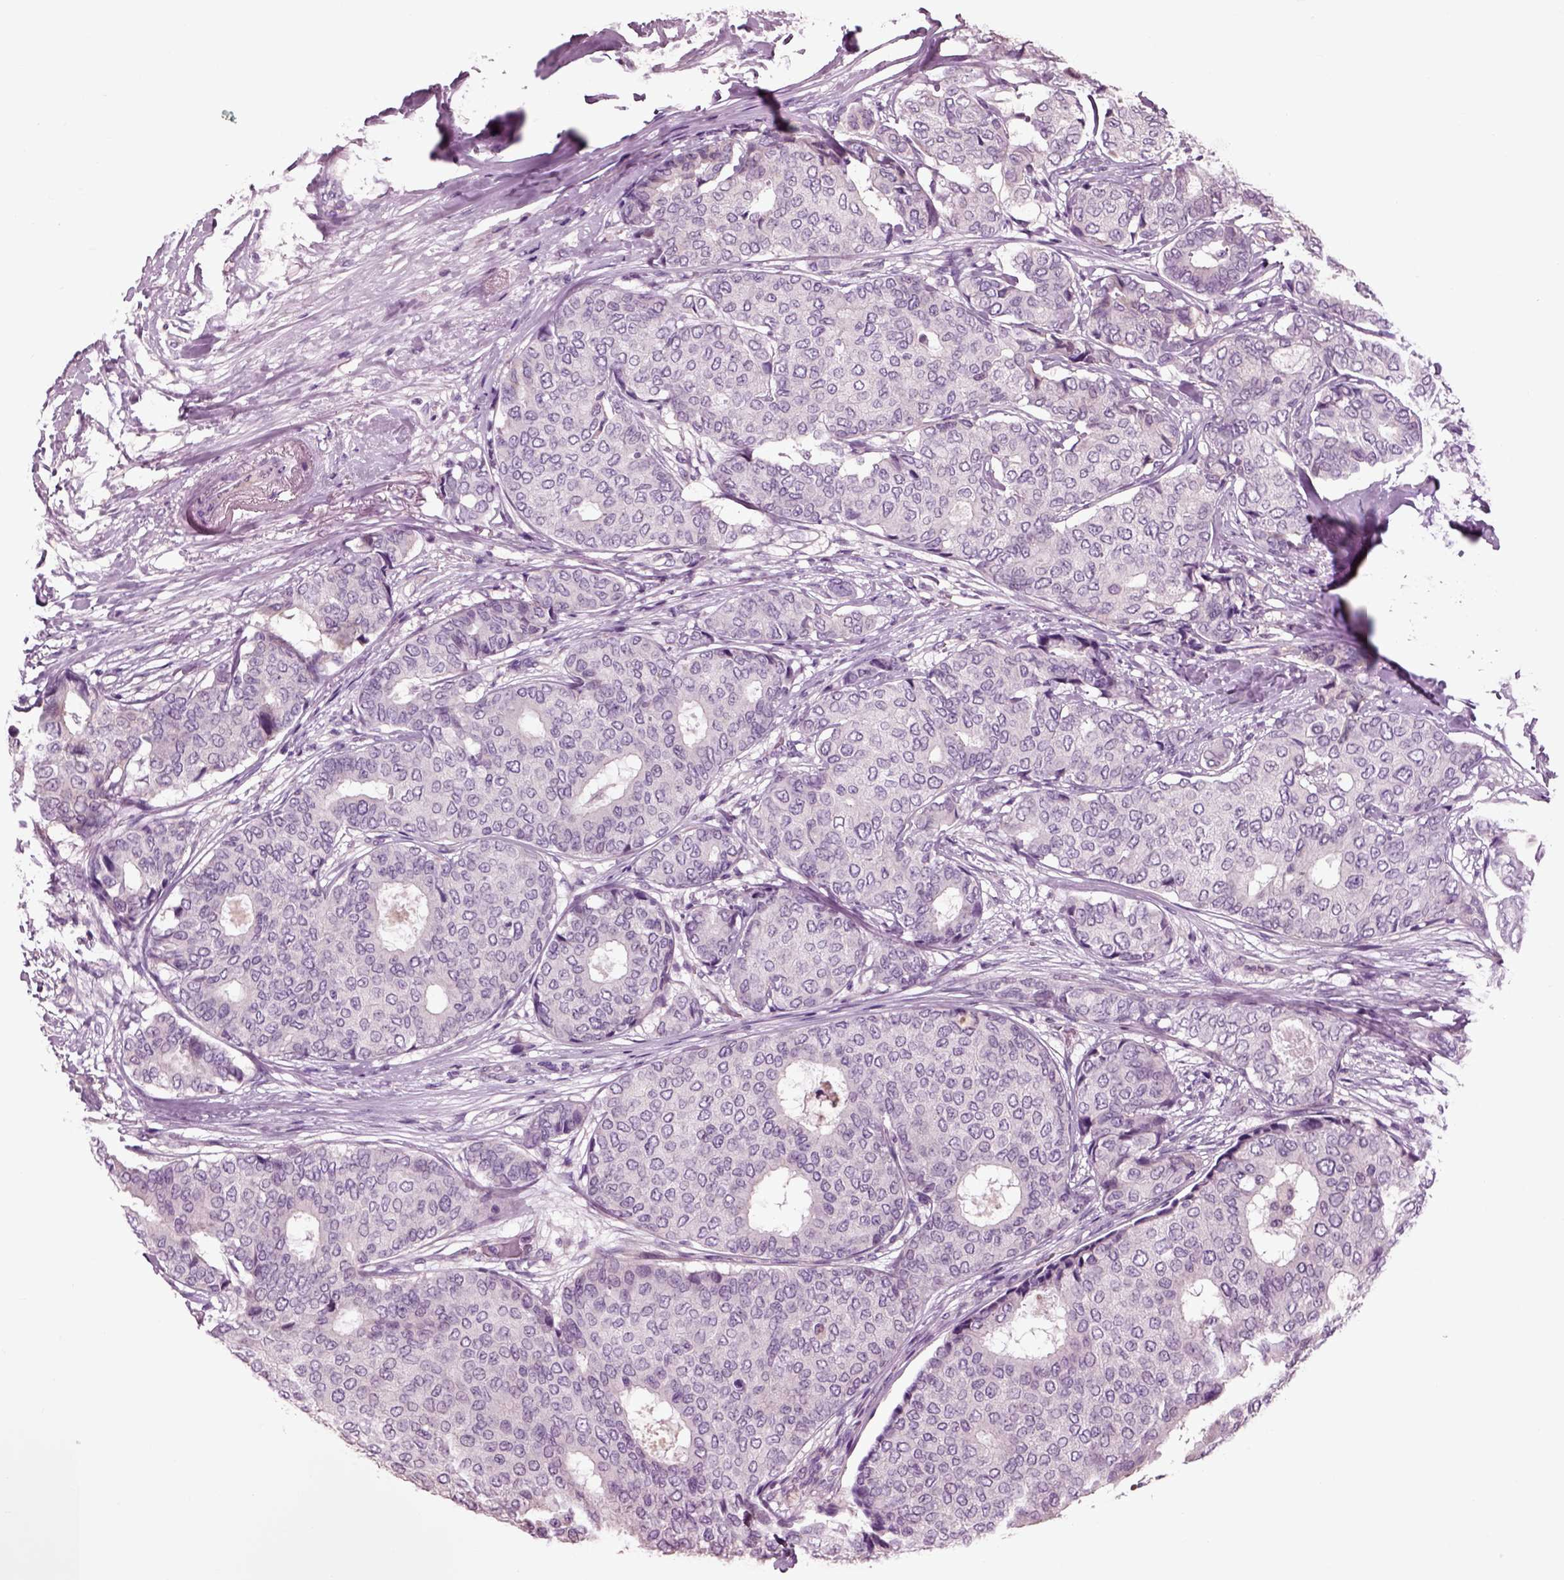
{"staining": {"intensity": "negative", "quantity": "none", "location": "none"}, "tissue": "breast cancer", "cell_type": "Tumor cells", "image_type": "cancer", "snomed": [{"axis": "morphology", "description": "Duct carcinoma"}, {"axis": "topography", "description": "Breast"}], "caption": "Immunohistochemistry histopathology image of neoplastic tissue: invasive ductal carcinoma (breast) stained with DAB (3,3'-diaminobenzidine) demonstrates no significant protein positivity in tumor cells. (Immunohistochemistry (ihc), brightfield microscopy, high magnification).", "gene": "CHGB", "patient": {"sex": "female", "age": 75}}